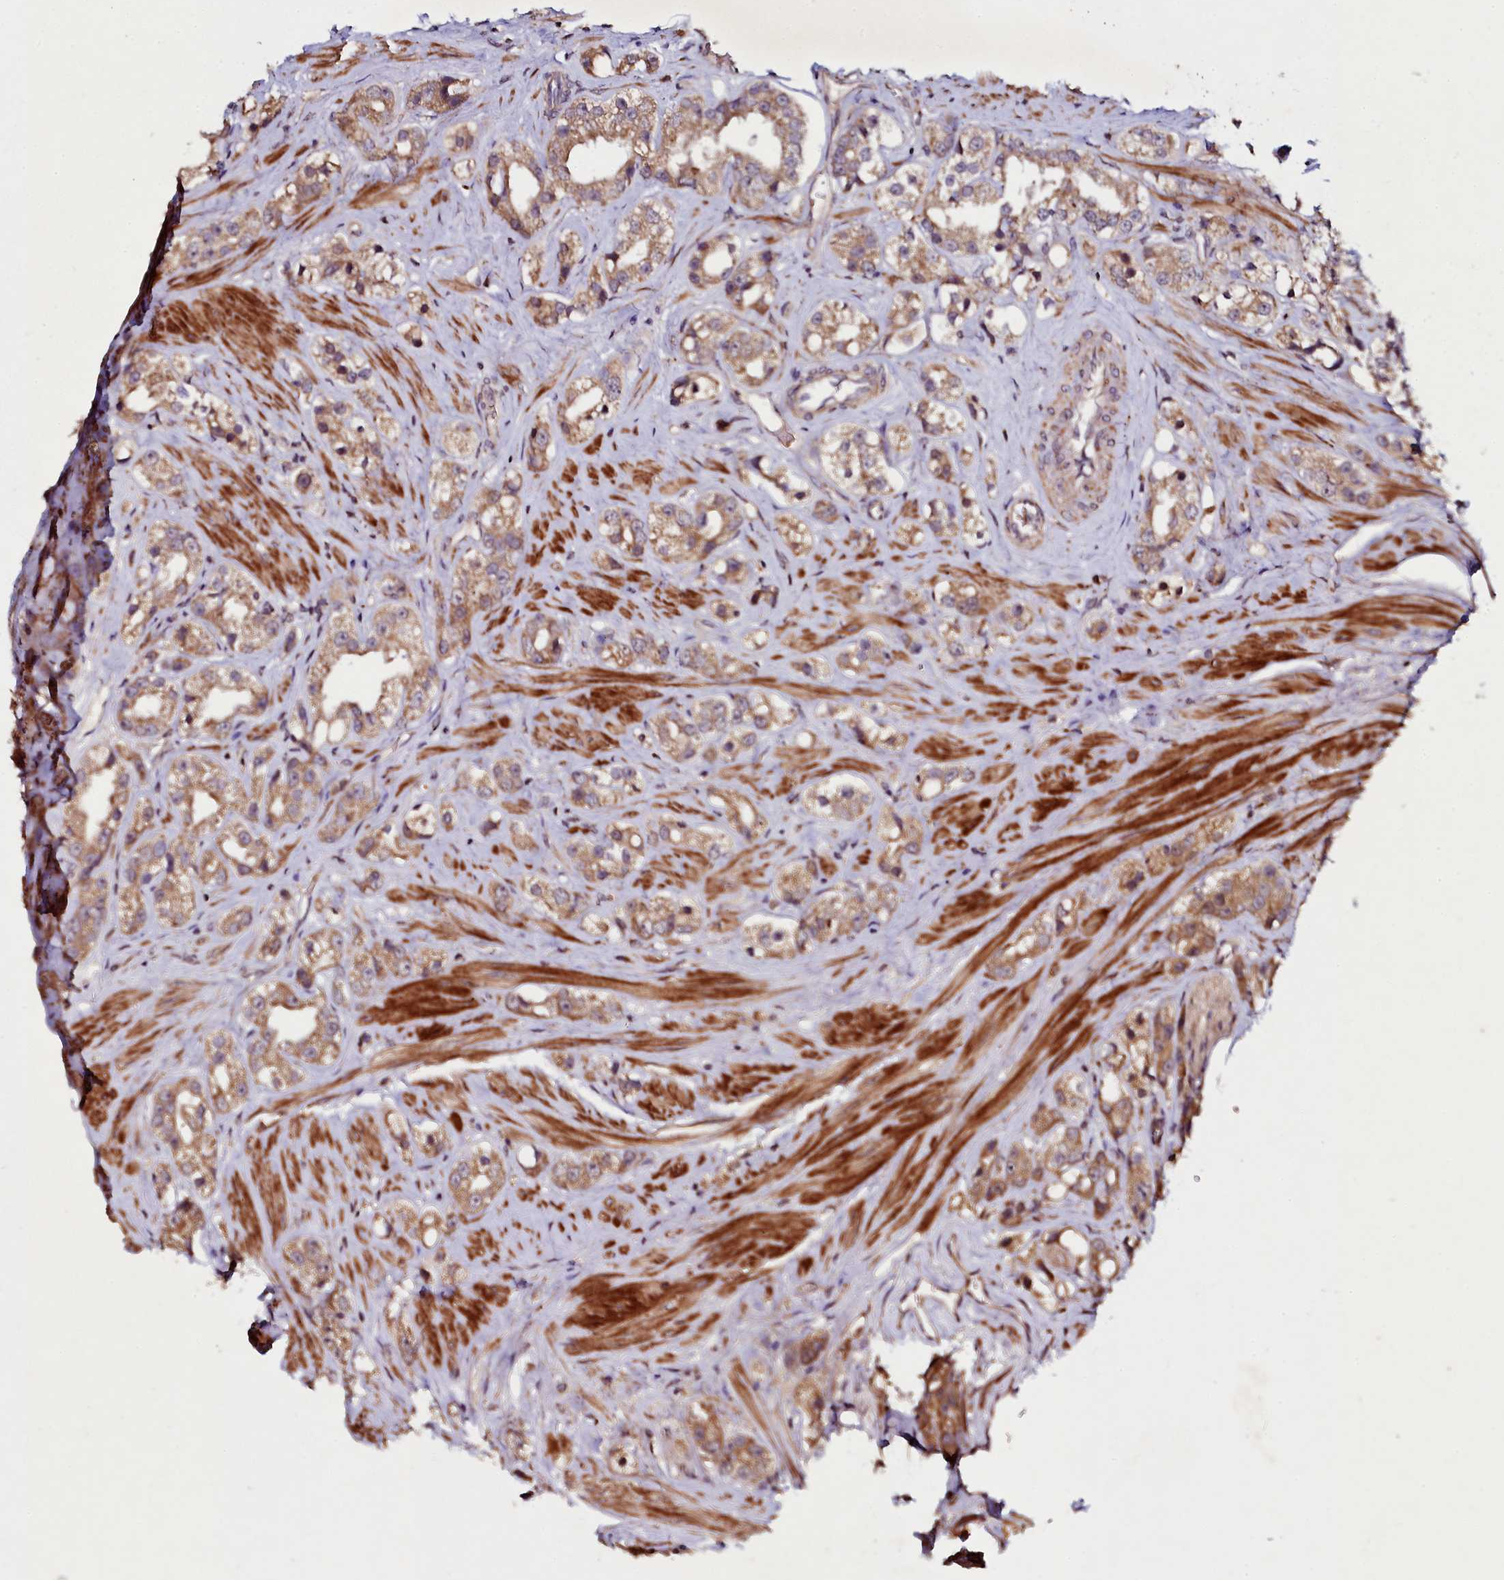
{"staining": {"intensity": "moderate", "quantity": ">75%", "location": "cytoplasmic/membranous"}, "tissue": "prostate cancer", "cell_type": "Tumor cells", "image_type": "cancer", "snomed": [{"axis": "morphology", "description": "Adenocarcinoma, NOS"}, {"axis": "topography", "description": "Prostate"}], "caption": "Immunohistochemical staining of prostate adenocarcinoma exhibits medium levels of moderate cytoplasmic/membranous staining in about >75% of tumor cells. (DAB (3,3'-diaminobenzidine) IHC, brown staining for protein, blue staining for nuclei).", "gene": "SEC24C", "patient": {"sex": "male", "age": 79}}